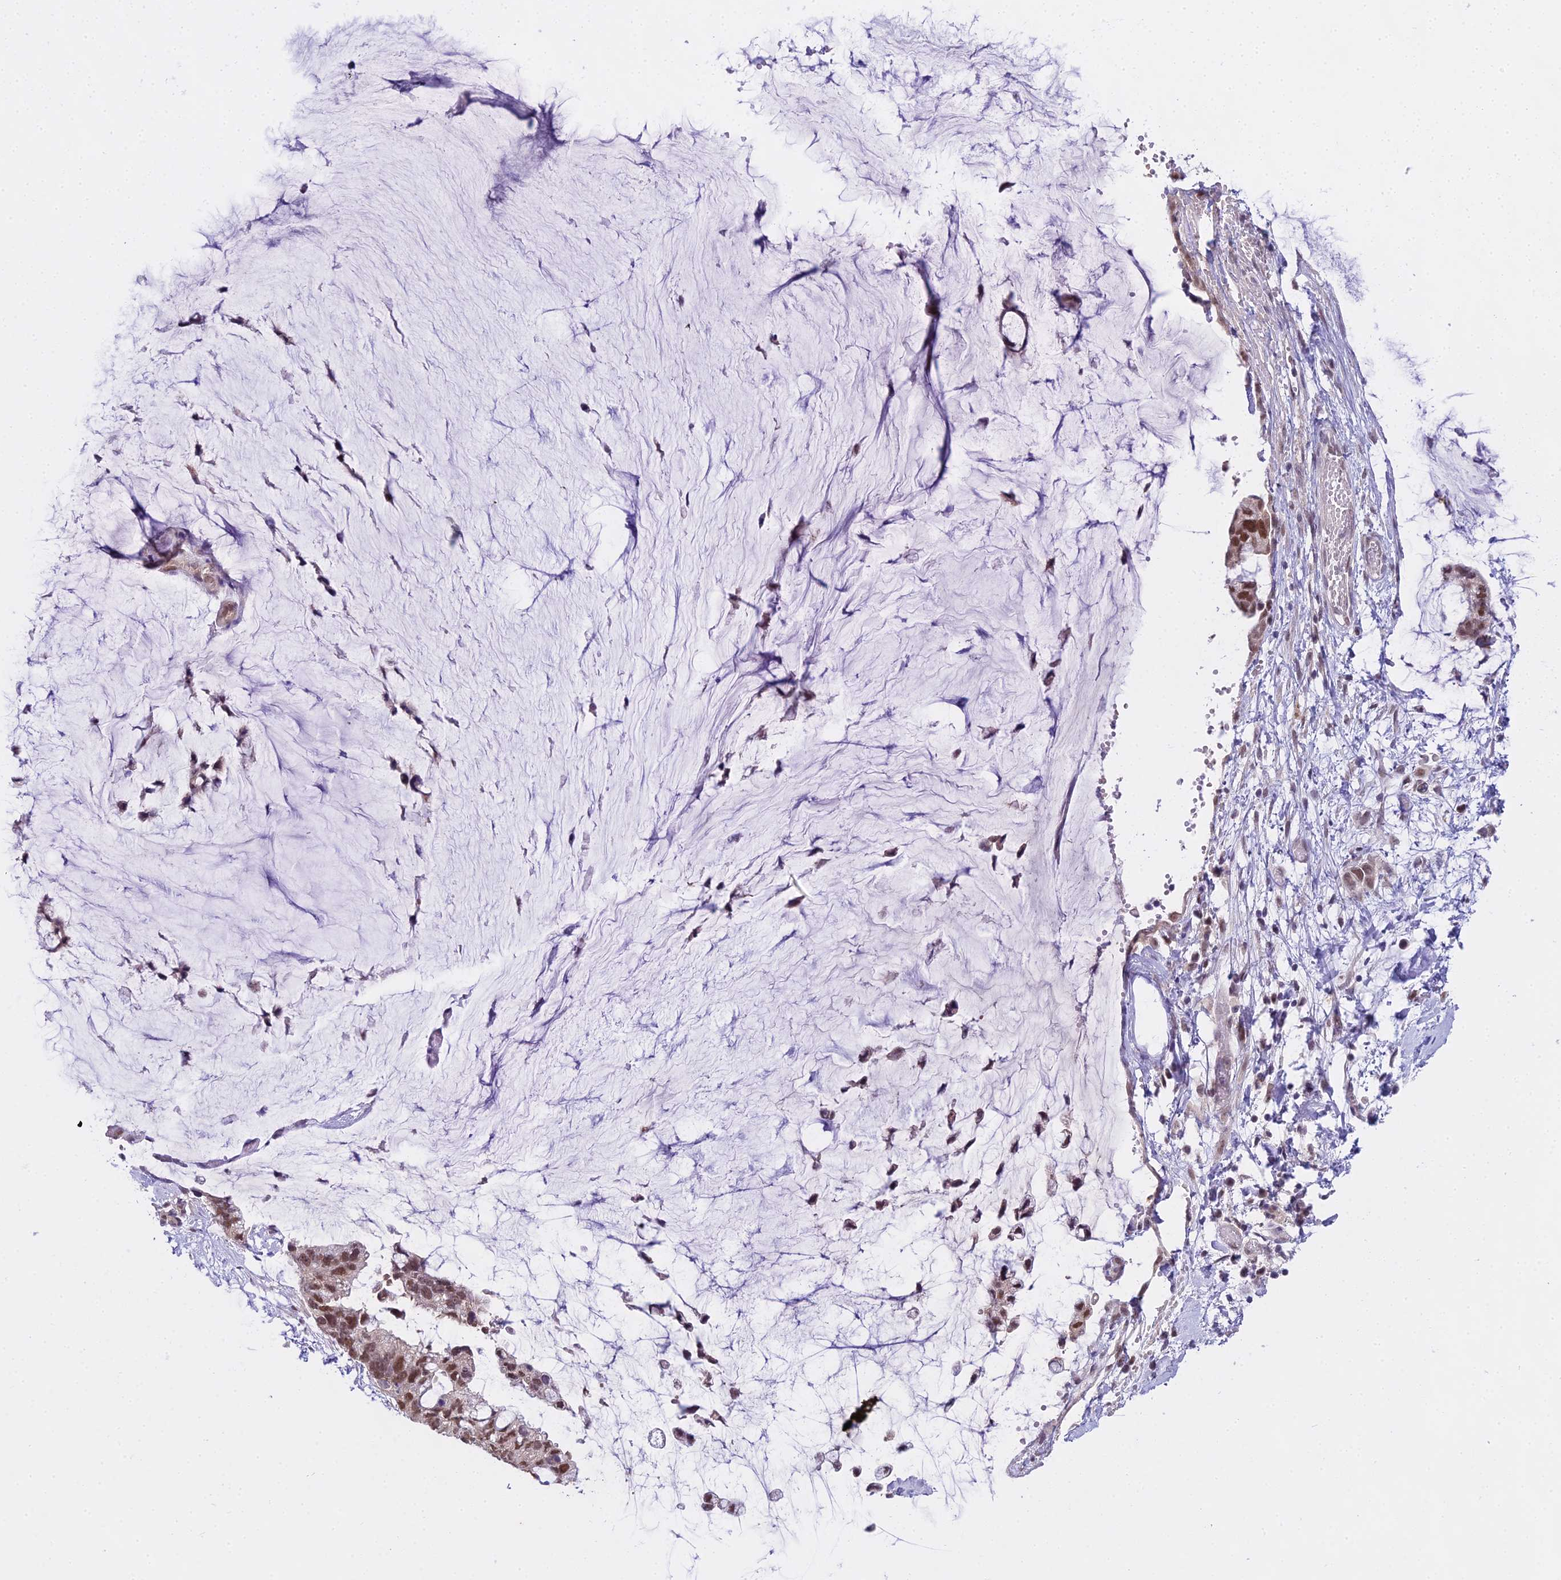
{"staining": {"intensity": "moderate", "quantity": ">75%", "location": "nuclear"}, "tissue": "ovarian cancer", "cell_type": "Tumor cells", "image_type": "cancer", "snomed": [{"axis": "morphology", "description": "Cystadenocarcinoma, mucinous, NOS"}, {"axis": "topography", "description": "Ovary"}], "caption": "Immunohistochemistry (IHC) of human mucinous cystadenocarcinoma (ovarian) shows medium levels of moderate nuclear positivity in approximately >75% of tumor cells. (DAB IHC, brown staining for protein, blue staining for nuclei).", "gene": "MAT2A", "patient": {"sex": "female", "age": 39}}